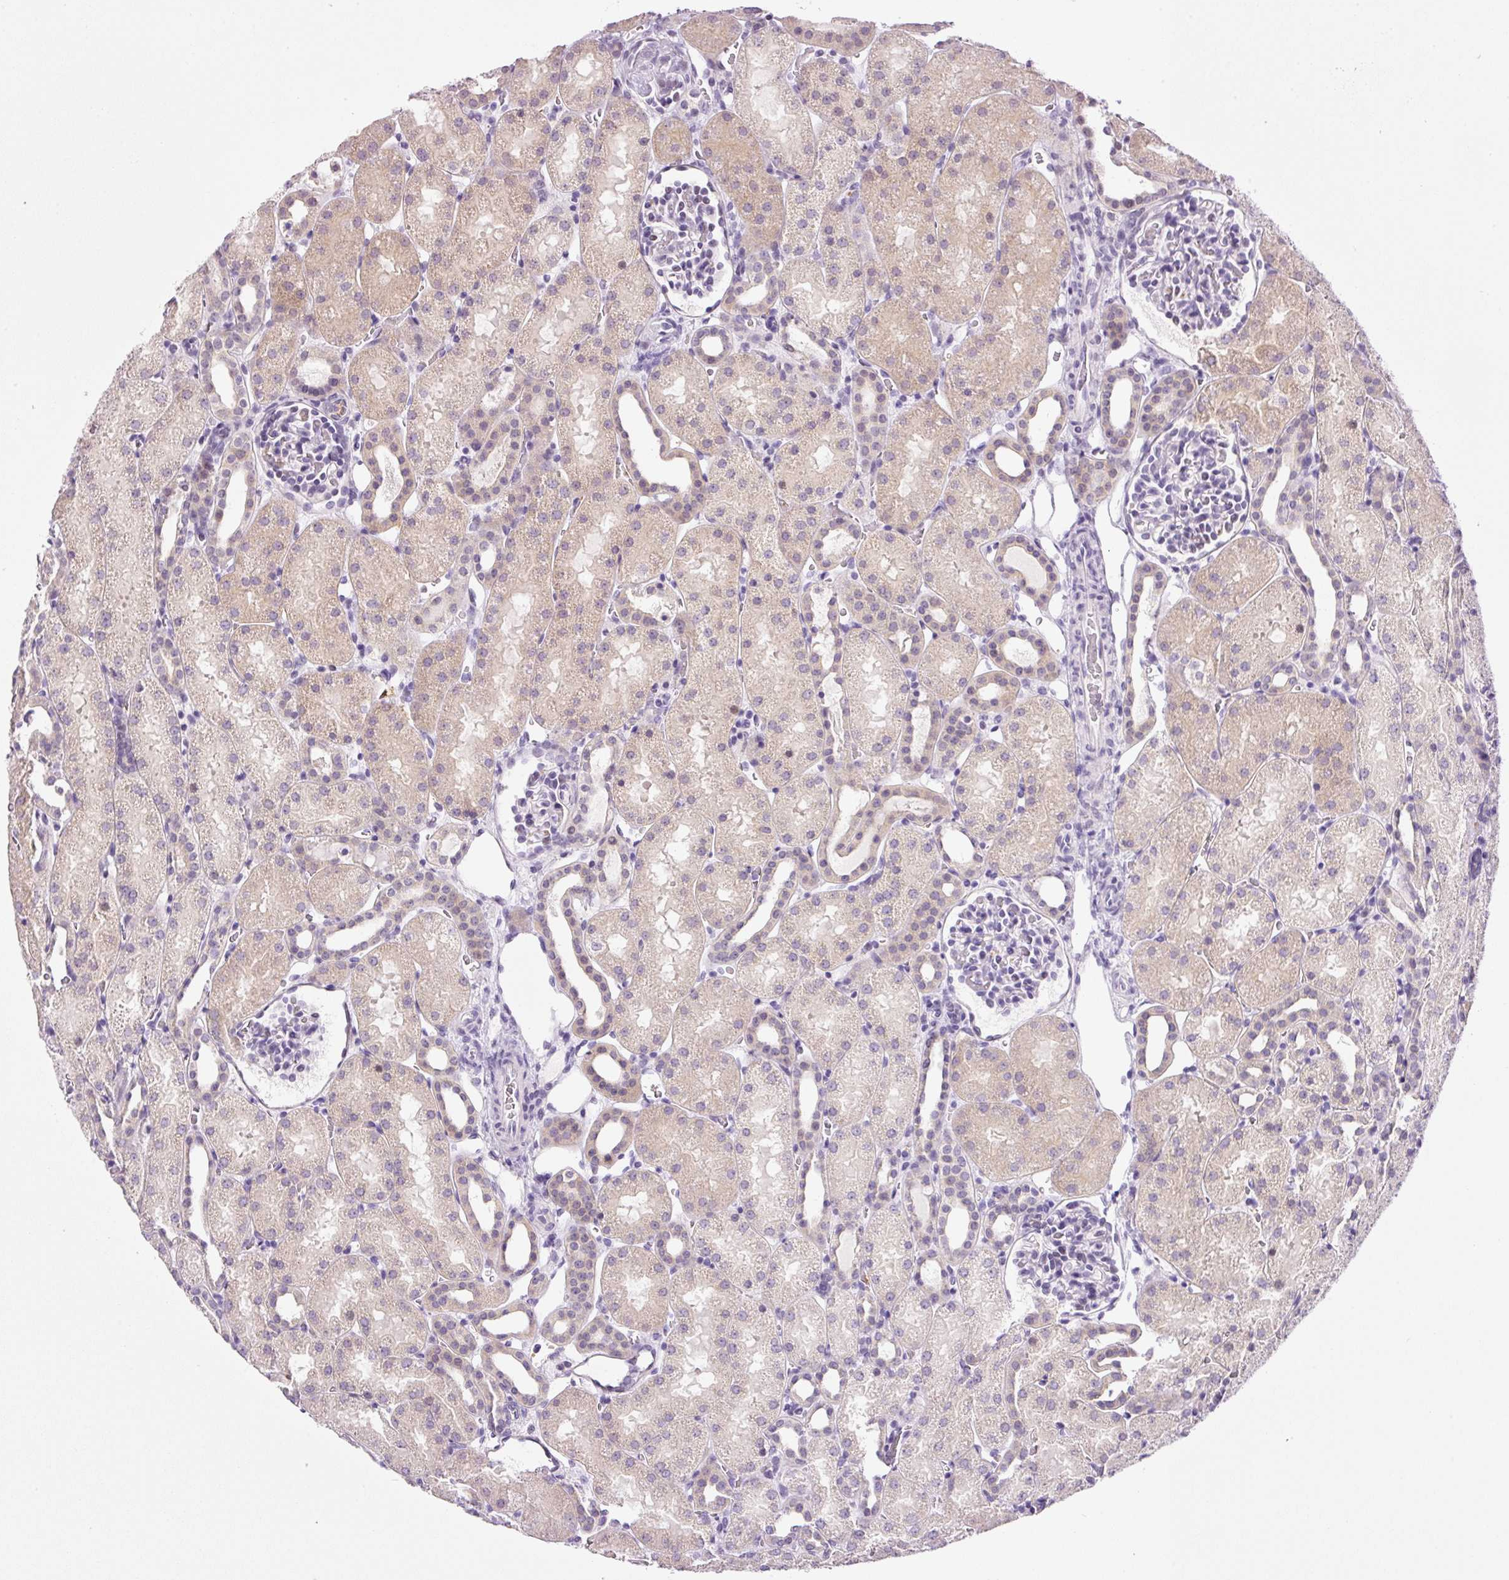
{"staining": {"intensity": "negative", "quantity": "none", "location": "none"}, "tissue": "kidney", "cell_type": "Cells in glomeruli", "image_type": "normal", "snomed": [{"axis": "morphology", "description": "Normal tissue, NOS"}, {"axis": "topography", "description": "Kidney"}], "caption": "Cells in glomeruli are negative for brown protein staining in normal kidney. (IHC, brightfield microscopy, high magnification).", "gene": "SRC", "patient": {"sex": "male", "age": 2}}